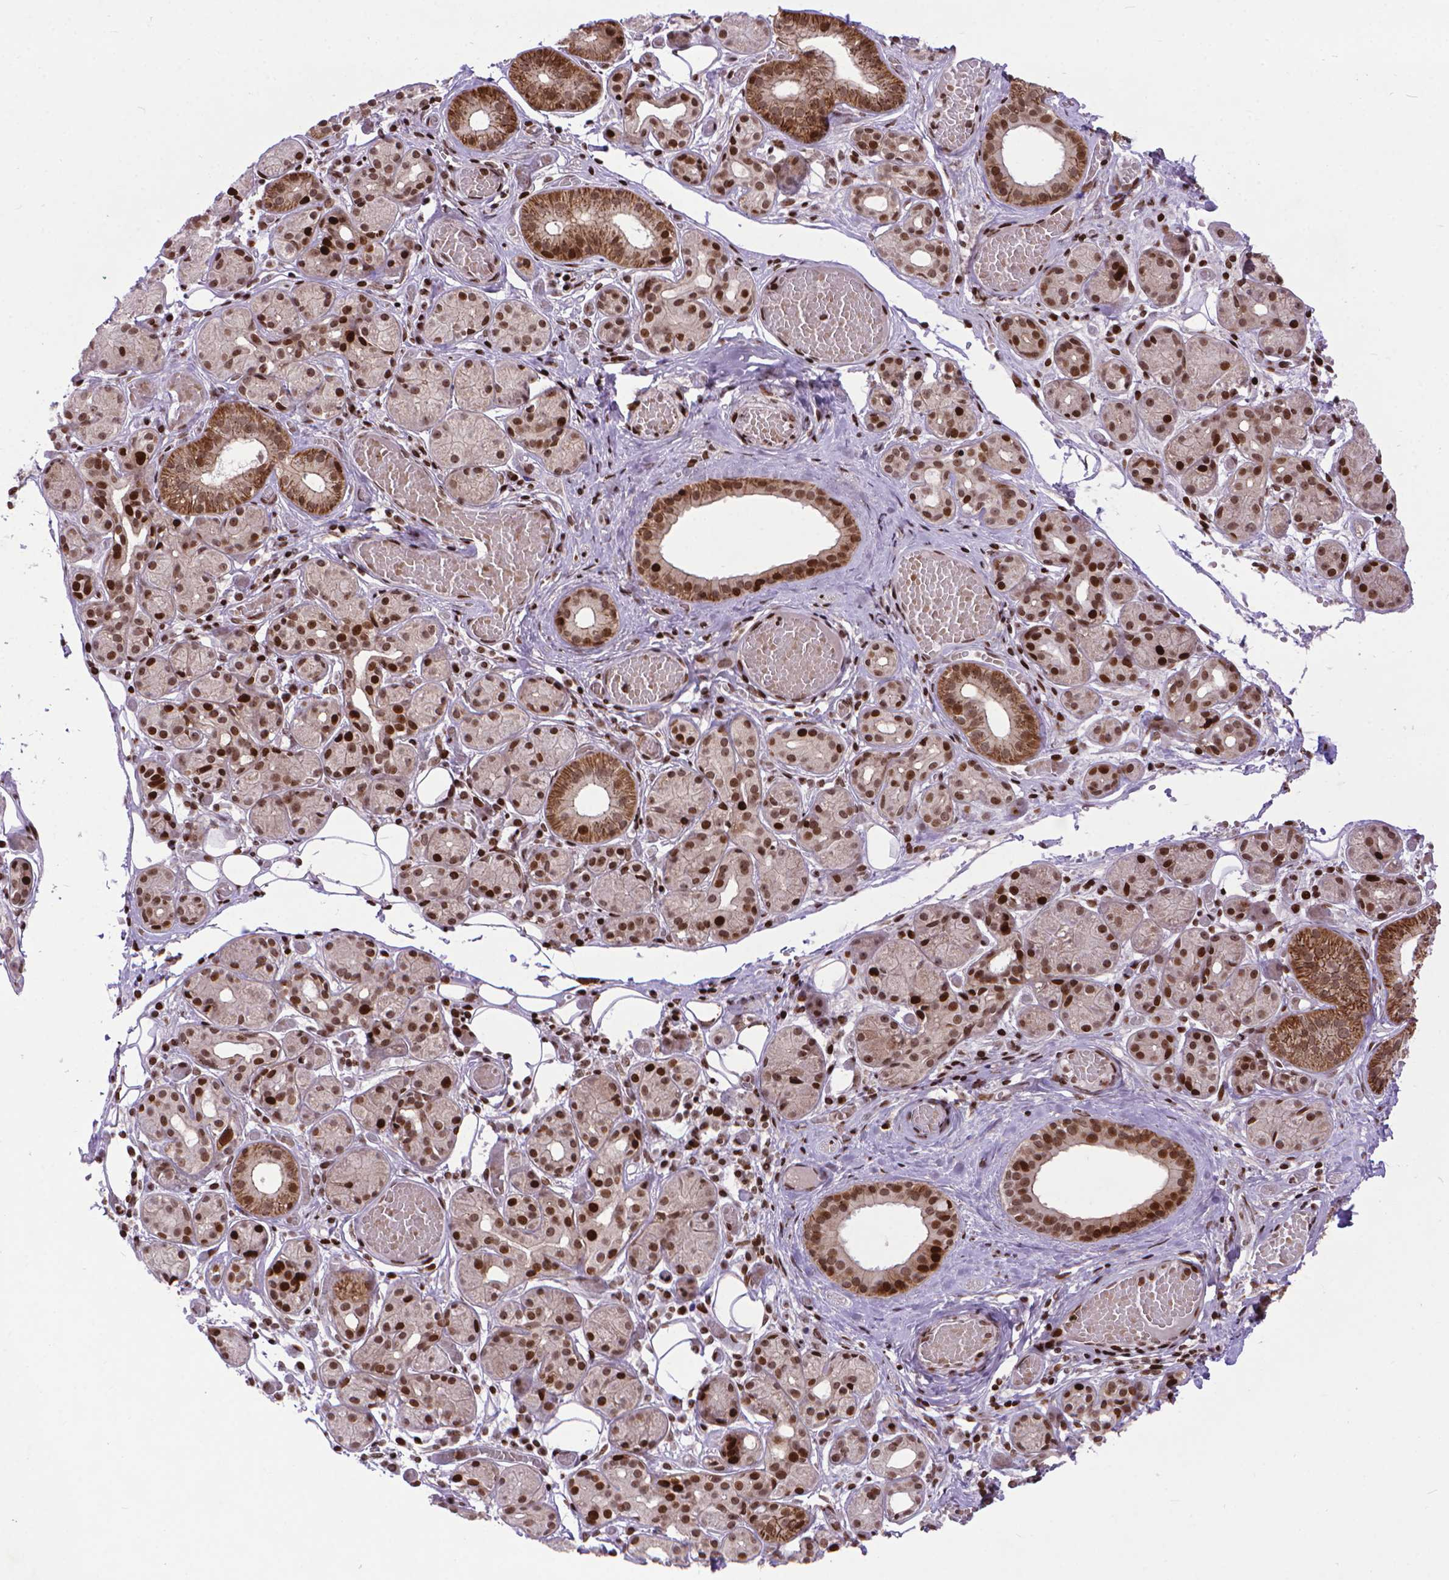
{"staining": {"intensity": "strong", "quantity": ">75%", "location": "cytoplasmic/membranous,nuclear"}, "tissue": "salivary gland", "cell_type": "Glandular cells", "image_type": "normal", "snomed": [{"axis": "morphology", "description": "Normal tissue, NOS"}, {"axis": "topography", "description": "Salivary gland"}, {"axis": "topography", "description": "Peripheral nerve tissue"}], "caption": "Unremarkable salivary gland exhibits strong cytoplasmic/membranous,nuclear staining in approximately >75% of glandular cells (IHC, brightfield microscopy, high magnification)..", "gene": "AMER1", "patient": {"sex": "male", "age": 71}}